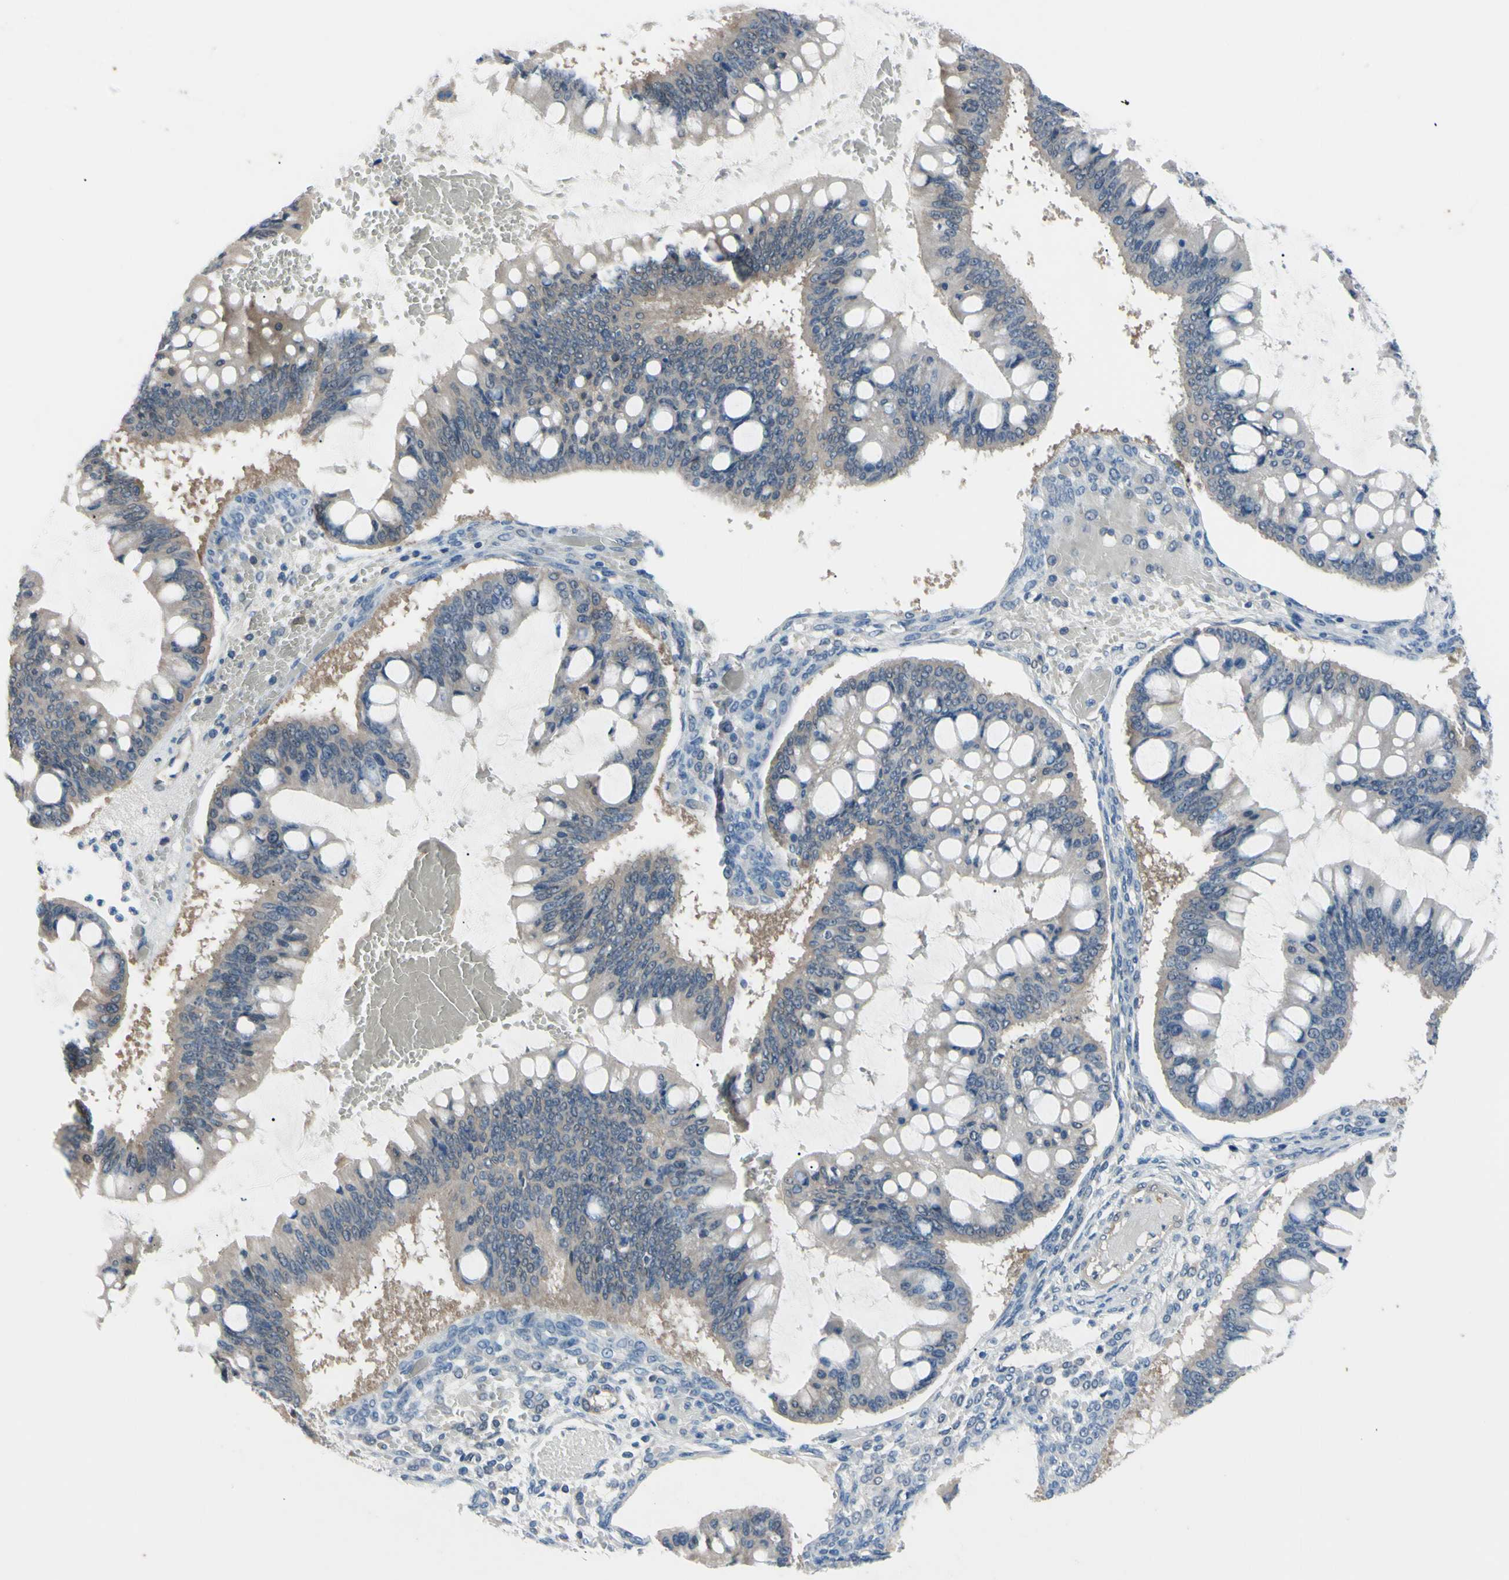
{"staining": {"intensity": "weak", "quantity": ">75%", "location": "cytoplasmic/membranous"}, "tissue": "ovarian cancer", "cell_type": "Tumor cells", "image_type": "cancer", "snomed": [{"axis": "morphology", "description": "Cystadenocarcinoma, mucinous, NOS"}, {"axis": "topography", "description": "Ovary"}], "caption": "Ovarian cancer (mucinous cystadenocarcinoma) stained with DAB IHC exhibits low levels of weak cytoplasmic/membranous expression in about >75% of tumor cells. The staining was performed using DAB to visualize the protein expression in brown, while the nuclei were stained in blue with hematoxylin (Magnification: 20x).", "gene": "NOL3", "patient": {"sex": "female", "age": 73}}